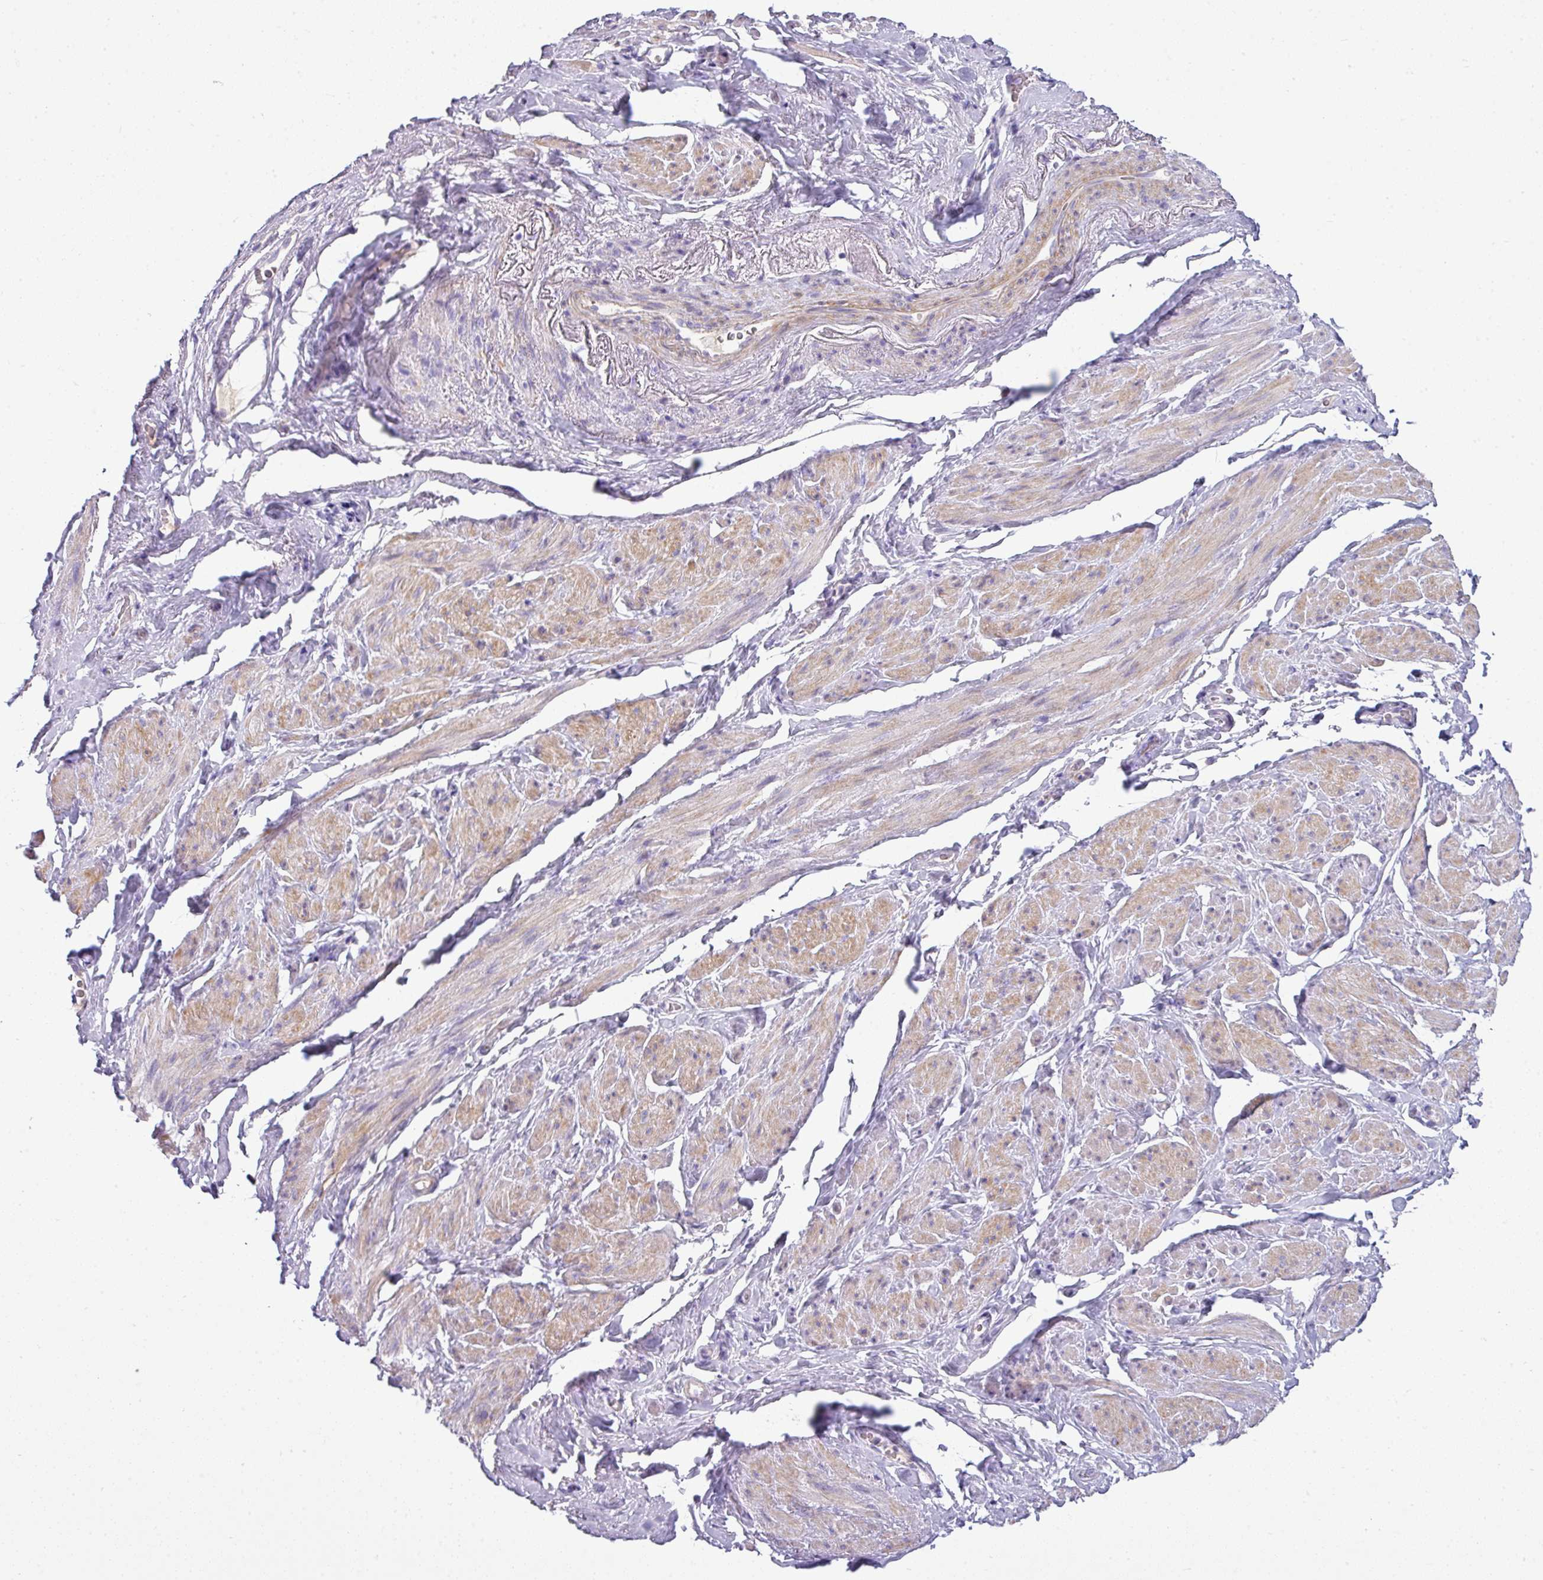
{"staining": {"intensity": "moderate", "quantity": "25%-75%", "location": "cytoplasmic/membranous"}, "tissue": "smooth muscle", "cell_type": "Smooth muscle cells", "image_type": "normal", "snomed": [{"axis": "morphology", "description": "Normal tissue, NOS"}, {"axis": "topography", "description": "Smooth muscle"}, {"axis": "topography", "description": "Peripheral nerve tissue"}], "caption": "The image demonstrates immunohistochemical staining of unremarkable smooth muscle. There is moderate cytoplasmic/membranous expression is identified in about 25%-75% of smooth muscle cells.", "gene": "VCX2", "patient": {"sex": "male", "age": 69}}